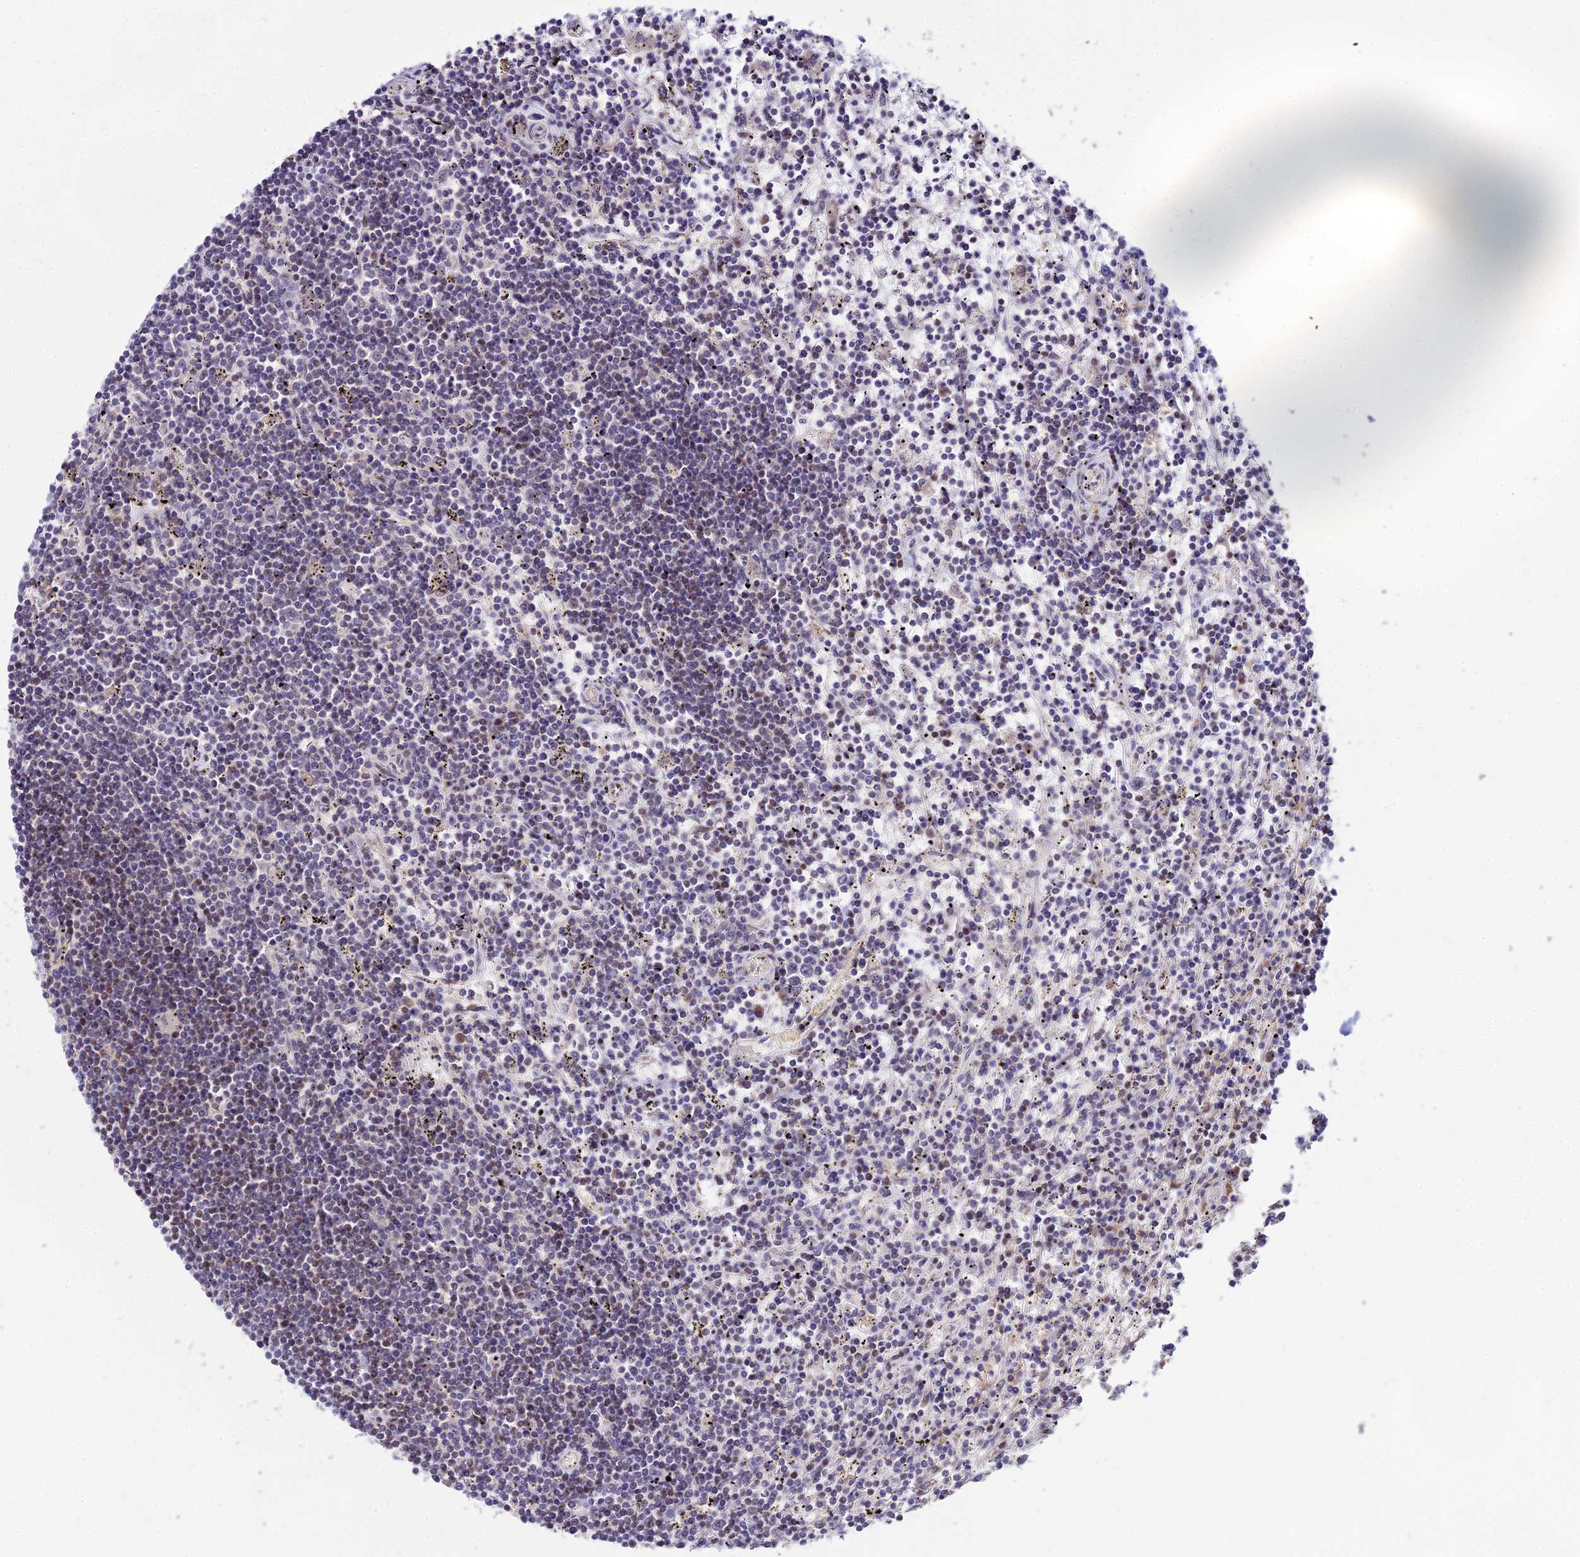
{"staining": {"intensity": "negative", "quantity": "none", "location": "none"}, "tissue": "lymphoma", "cell_type": "Tumor cells", "image_type": "cancer", "snomed": [{"axis": "morphology", "description": "Malignant lymphoma, non-Hodgkin's type, Low grade"}, {"axis": "topography", "description": "Spleen"}], "caption": "IHC image of lymphoma stained for a protein (brown), which exhibits no positivity in tumor cells. (DAB immunohistochemistry visualized using brightfield microscopy, high magnification).", "gene": "CIB3", "patient": {"sex": "male", "age": 76}}